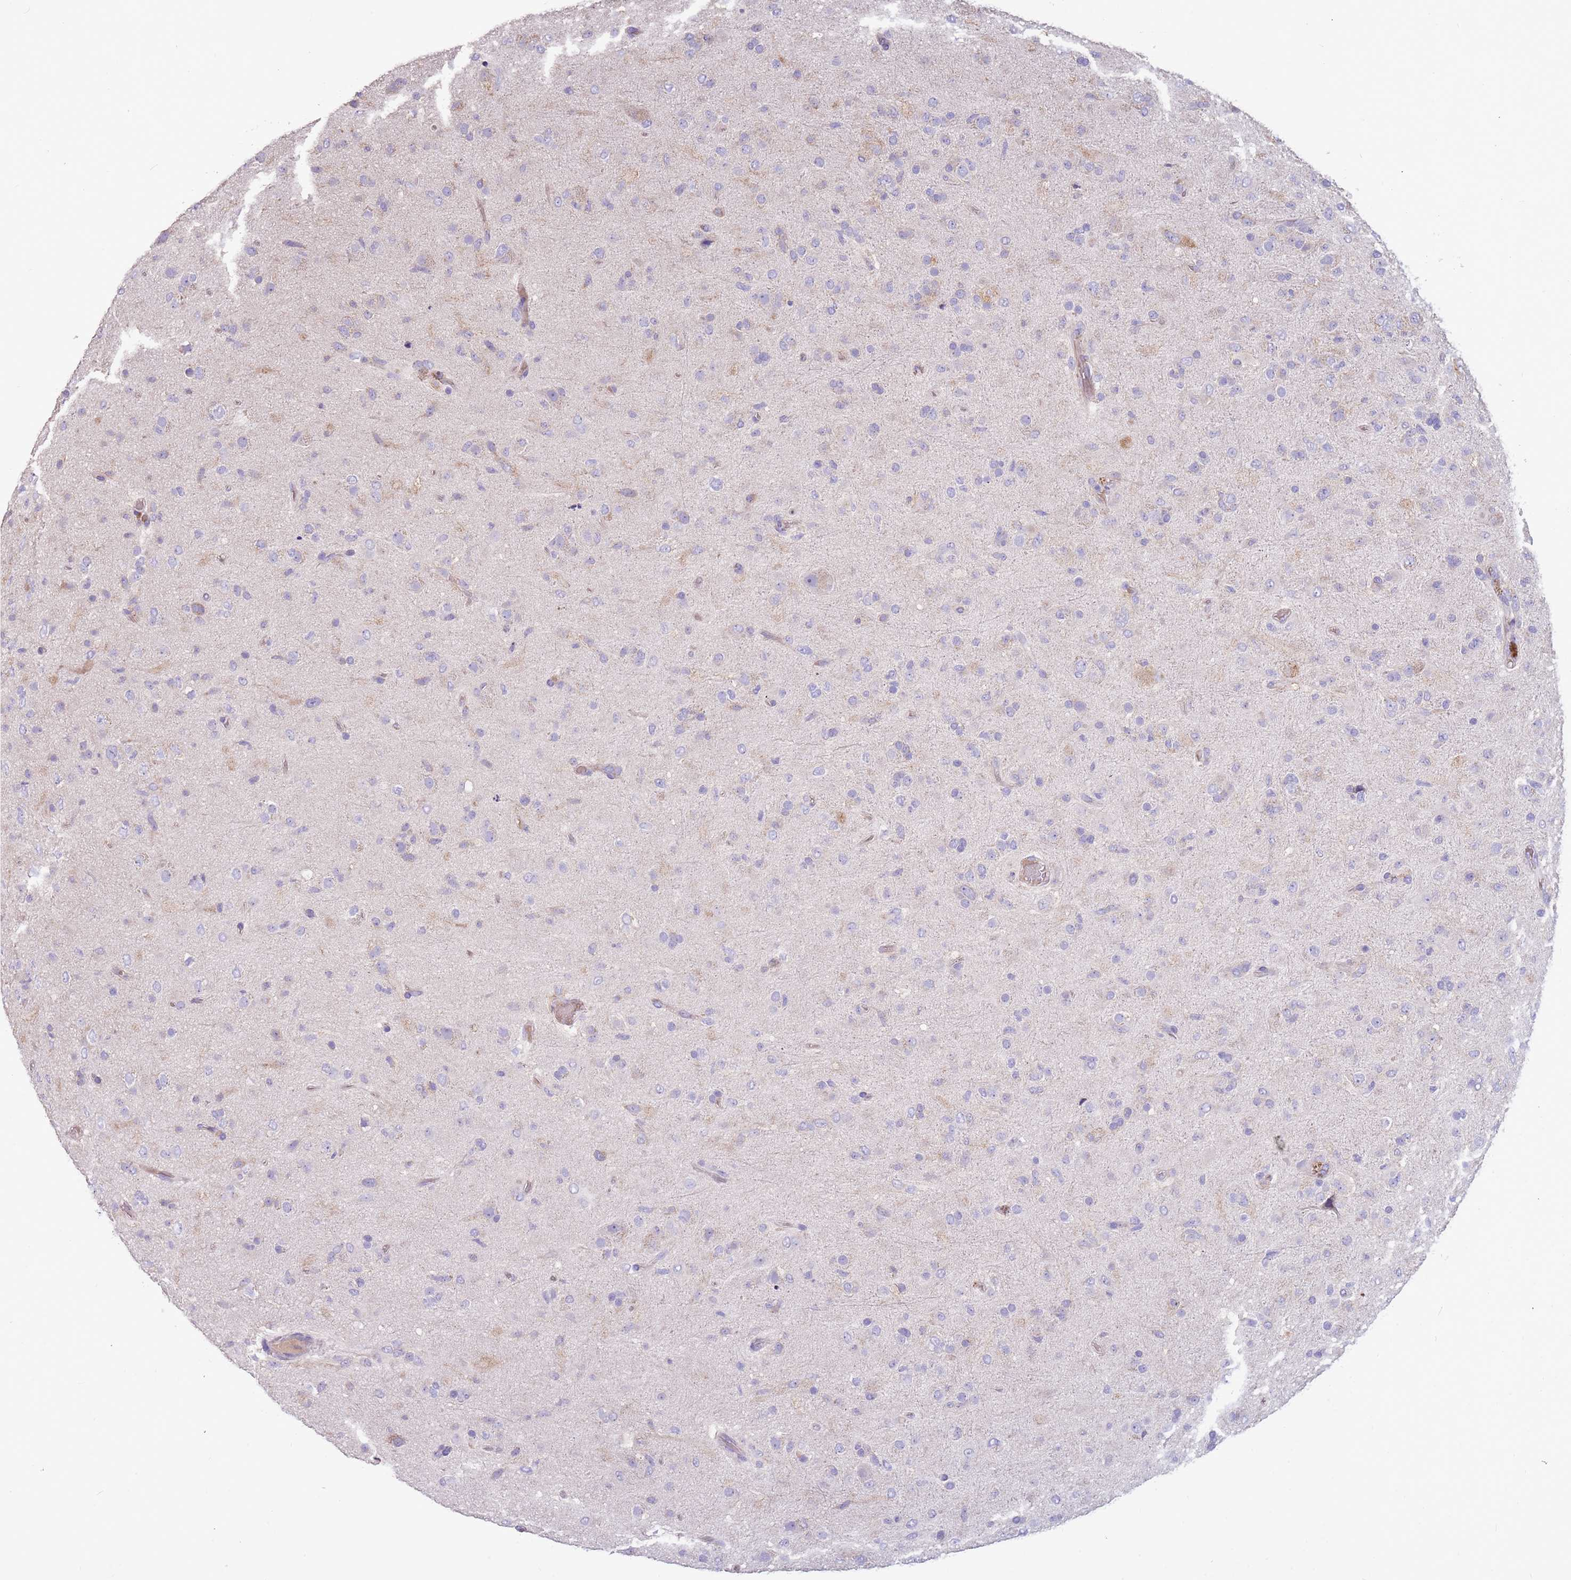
{"staining": {"intensity": "negative", "quantity": "none", "location": "none"}, "tissue": "glioma", "cell_type": "Tumor cells", "image_type": "cancer", "snomed": [{"axis": "morphology", "description": "Glioma, malignant, Low grade"}, {"axis": "topography", "description": "Brain"}], "caption": "An image of human low-grade glioma (malignant) is negative for staining in tumor cells. Brightfield microscopy of IHC stained with DAB (3,3'-diaminobenzidine) (brown) and hematoxylin (blue), captured at high magnification.", "gene": "TRMO", "patient": {"sex": "male", "age": 65}}